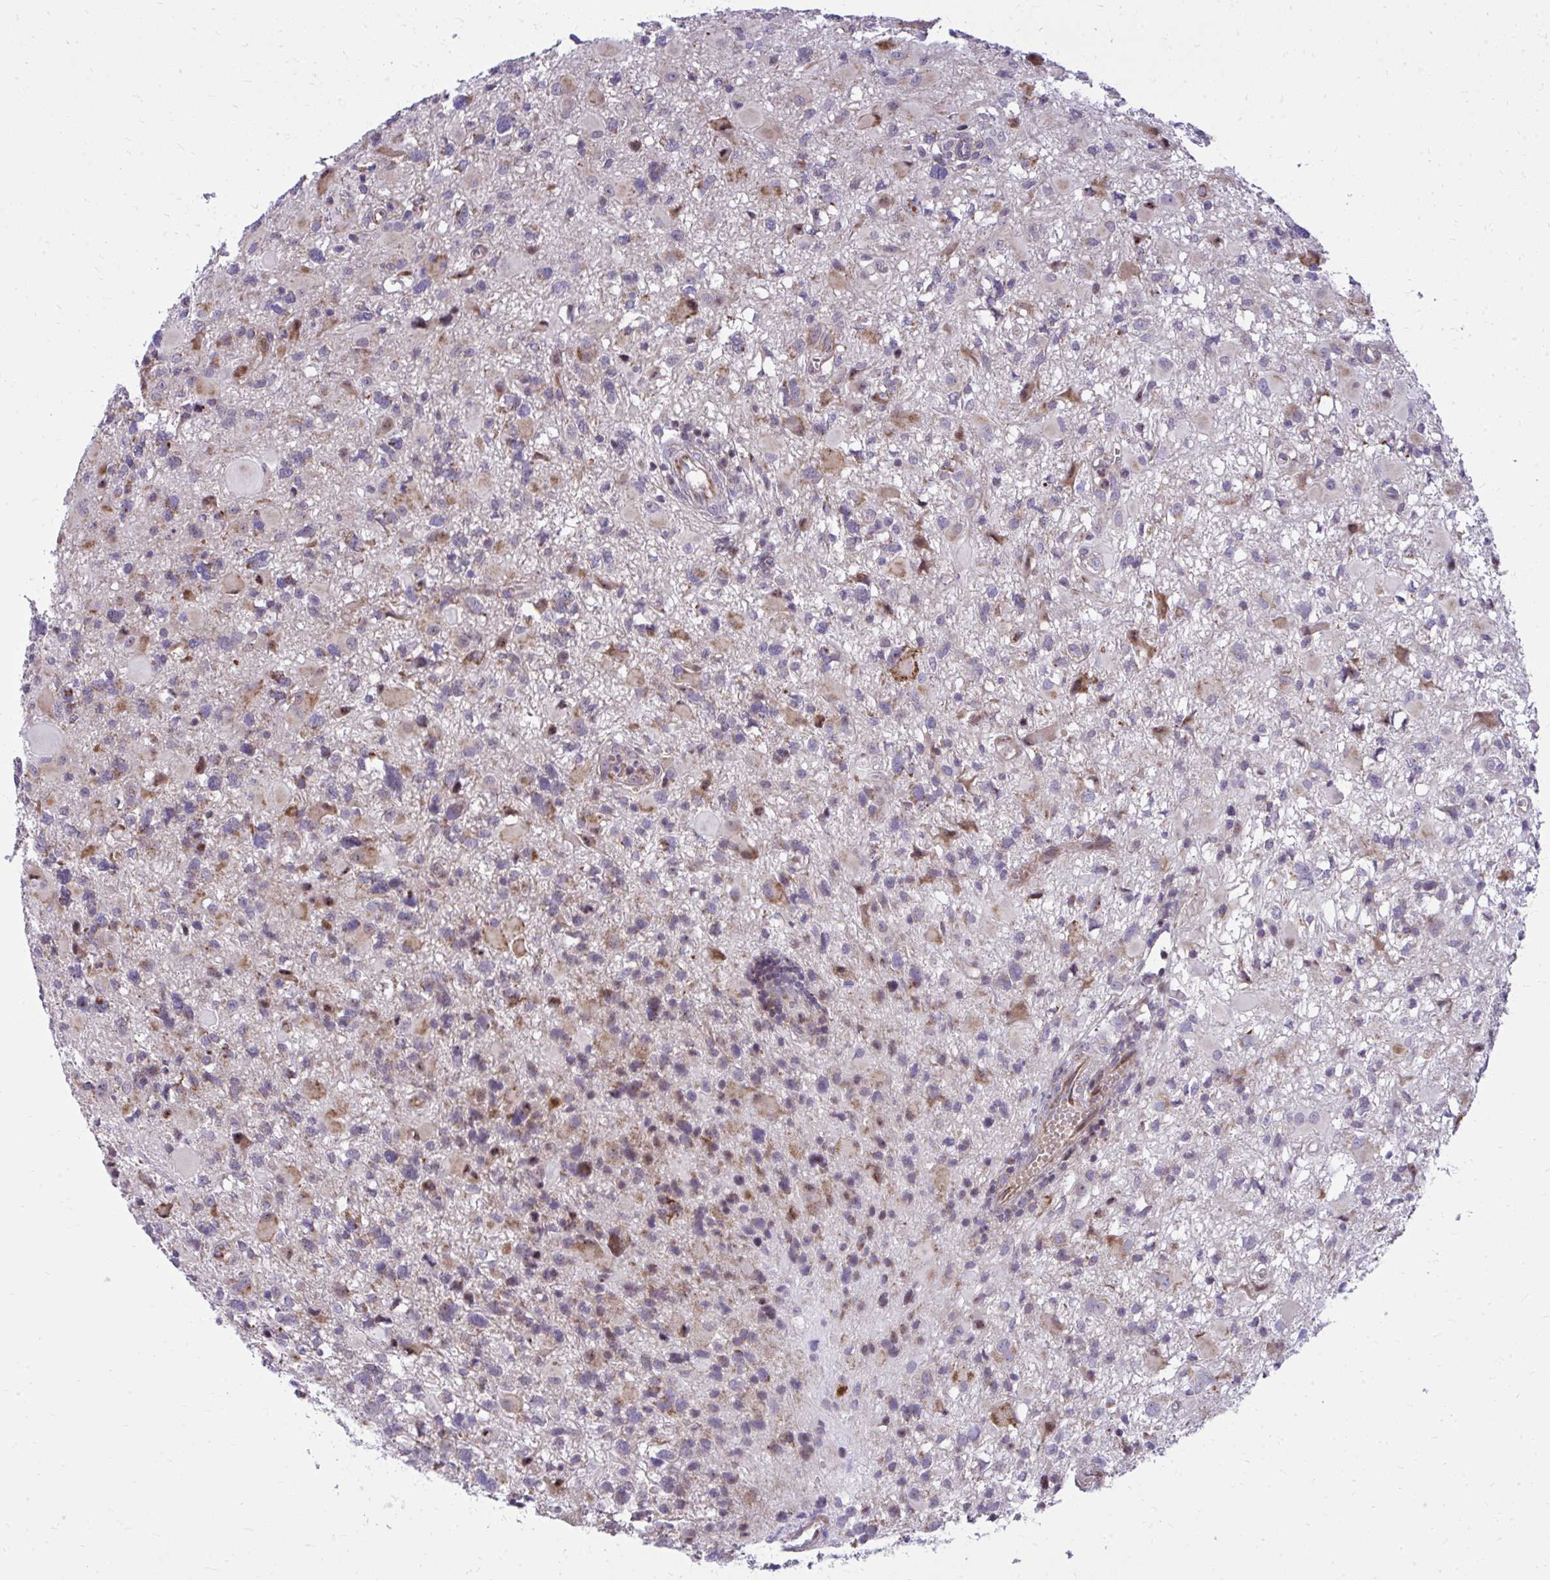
{"staining": {"intensity": "negative", "quantity": "none", "location": "none"}, "tissue": "glioma", "cell_type": "Tumor cells", "image_type": "cancer", "snomed": [{"axis": "morphology", "description": "Glioma, malignant, High grade"}, {"axis": "topography", "description": "Brain"}], "caption": "Micrograph shows no significant protein positivity in tumor cells of malignant glioma (high-grade). (Stains: DAB (3,3'-diaminobenzidine) immunohistochemistry (IHC) with hematoxylin counter stain, Microscopy: brightfield microscopy at high magnification).", "gene": "GPRIN3", "patient": {"sex": "male", "age": 54}}